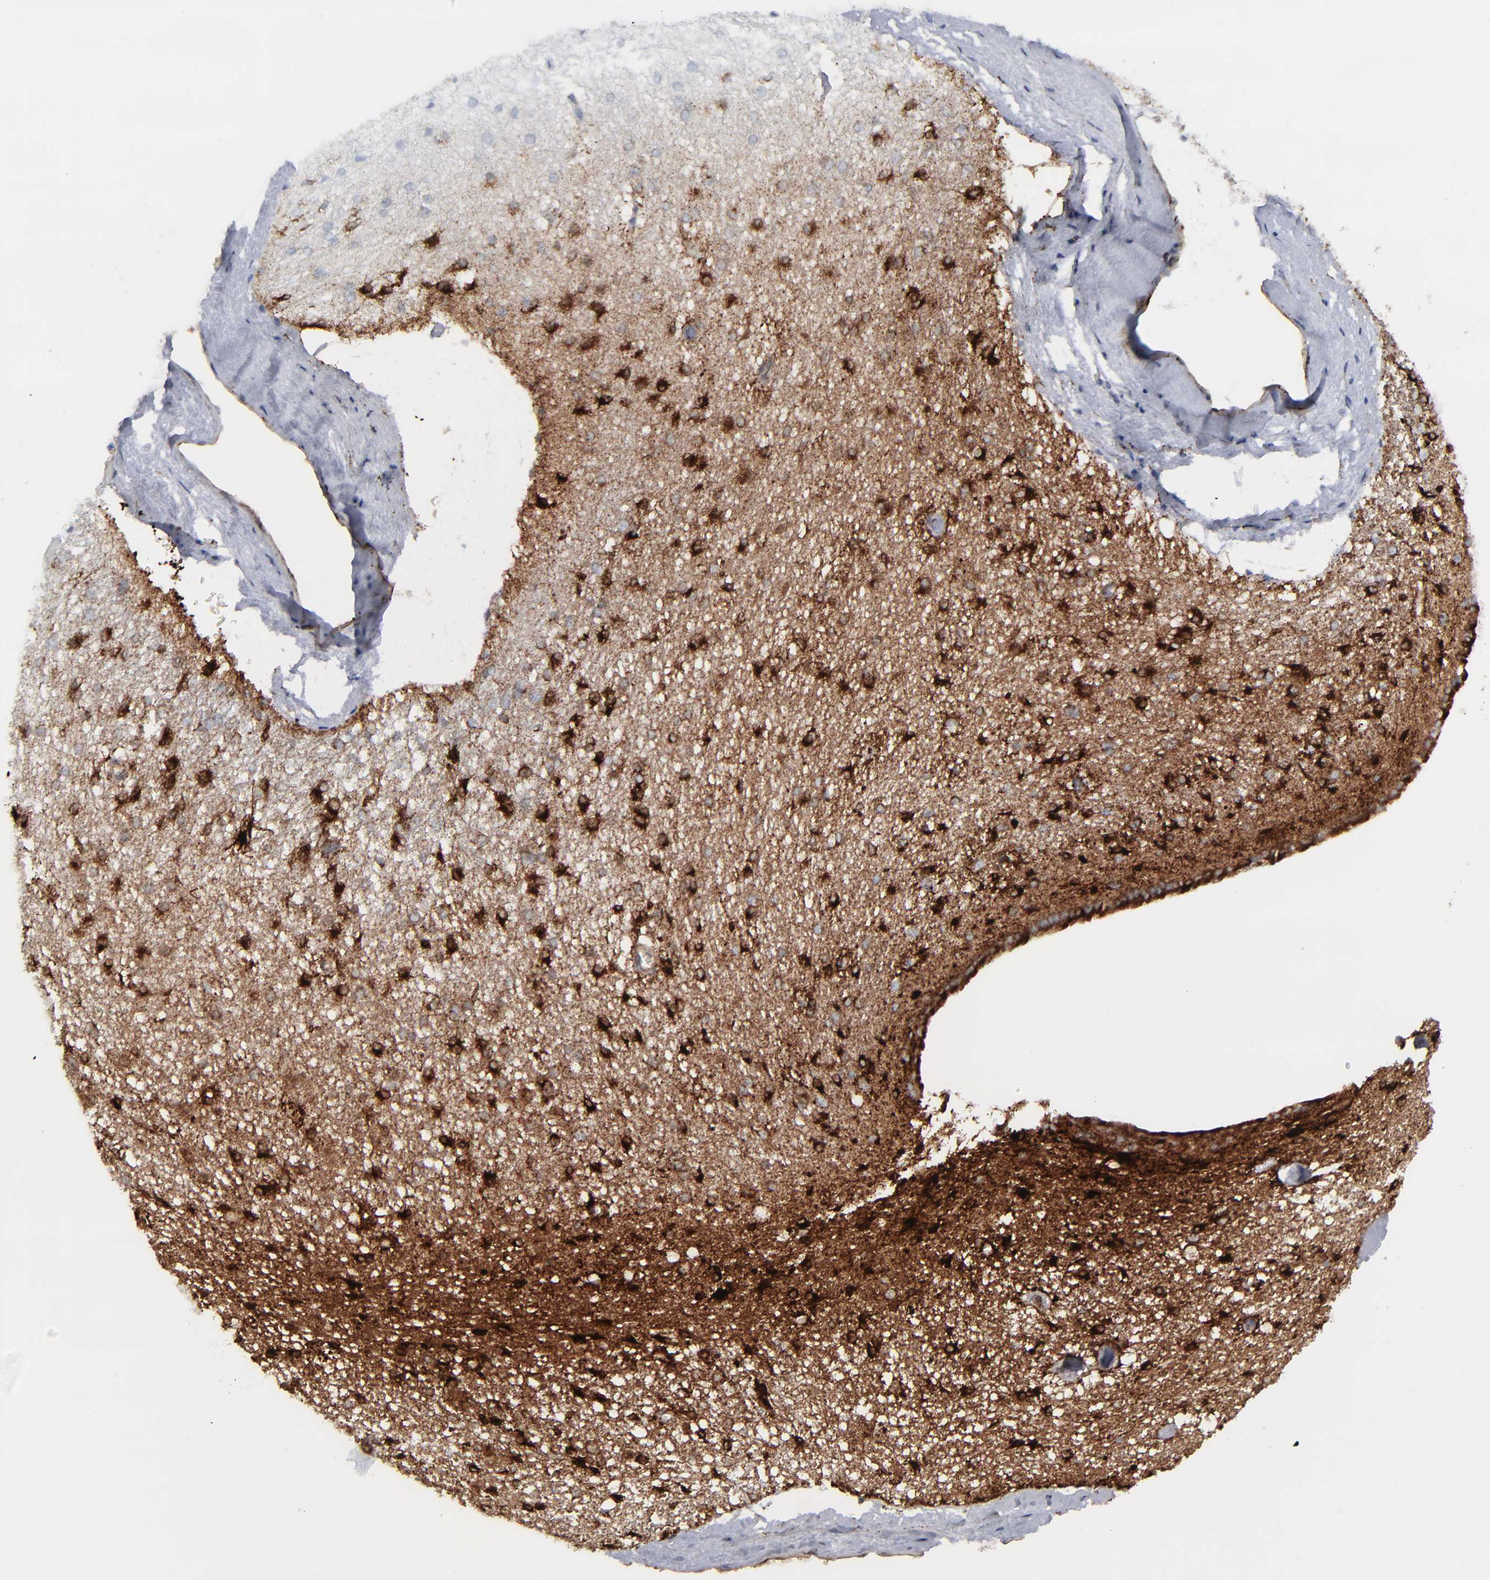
{"staining": {"intensity": "strong", "quantity": ">75%", "location": "cytoplasmic/membranous"}, "tissue": "caudate", "cell_type": "Glial cells", "image_type": "normal", "snomed": [{"axis": "morphology", "description": "Normal tissue, NOS"}, {"axis": "topography", "description": "Lateral ventricle wall"}], "caption": "A photomicrograph of caudate stained for a protein exhibits strong cytoplasmic/membranous brown staining in glial cells.", "gene": "SPARC", "patient": {"sex": "female", "age": 19}}